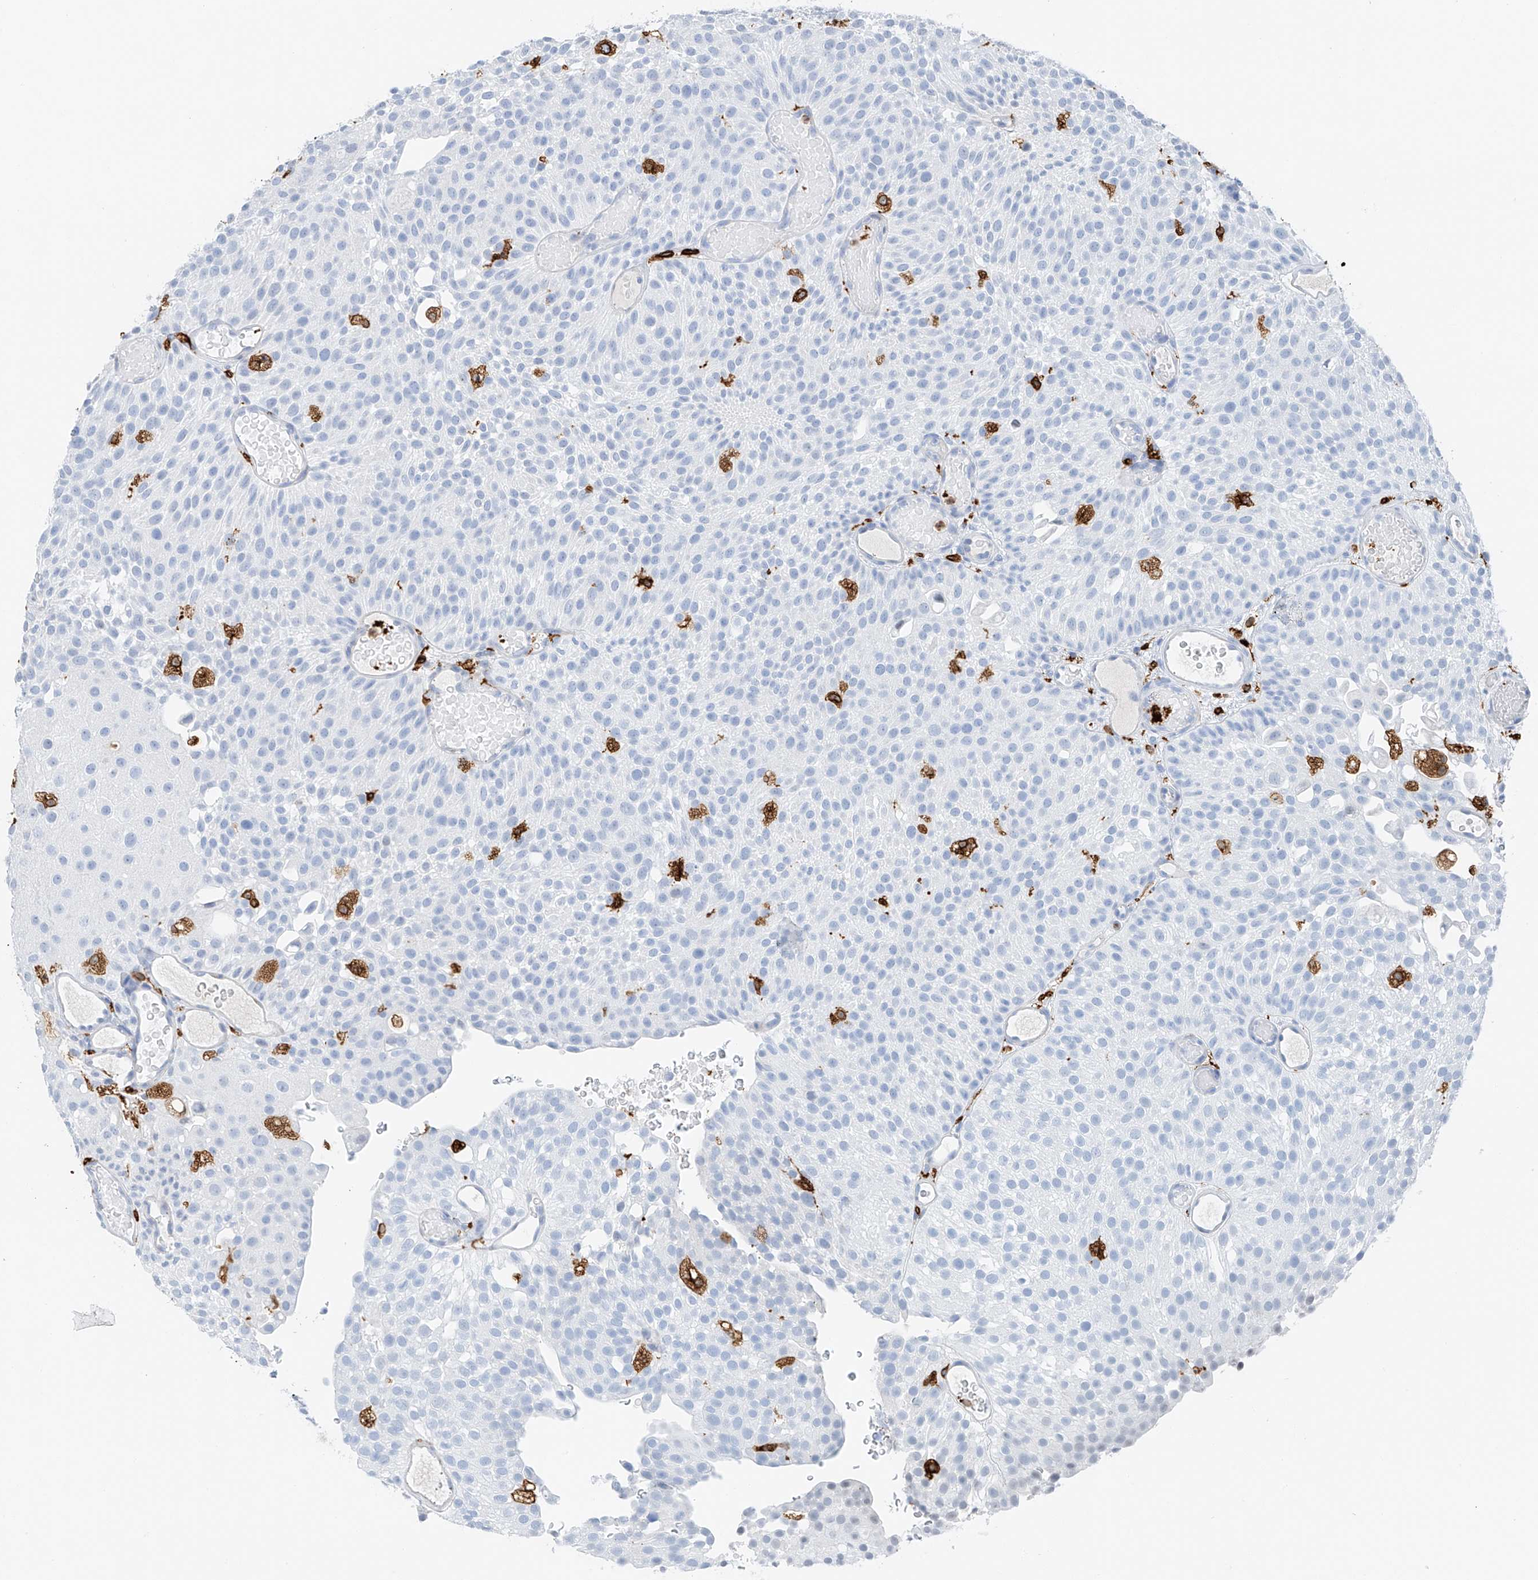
{"staining": {"intensity": "negative", "quantity": "none", "location": "none"}, "tissue": "urothelial cancer", "cell_type": "Tumor cells", "image_type": "cancer", "snomed": [{"axis": "morphology", "description": "Urothelial carcinoma, Low grade"}, {"axis": "topography", "description": "Urinary bladder"}], "caption": "The micrograph reveals no significant staining in tumor cells of urothelial cancer.", "gene": "TBXAS1", "patient": {"sex": "male", "age": 78}}